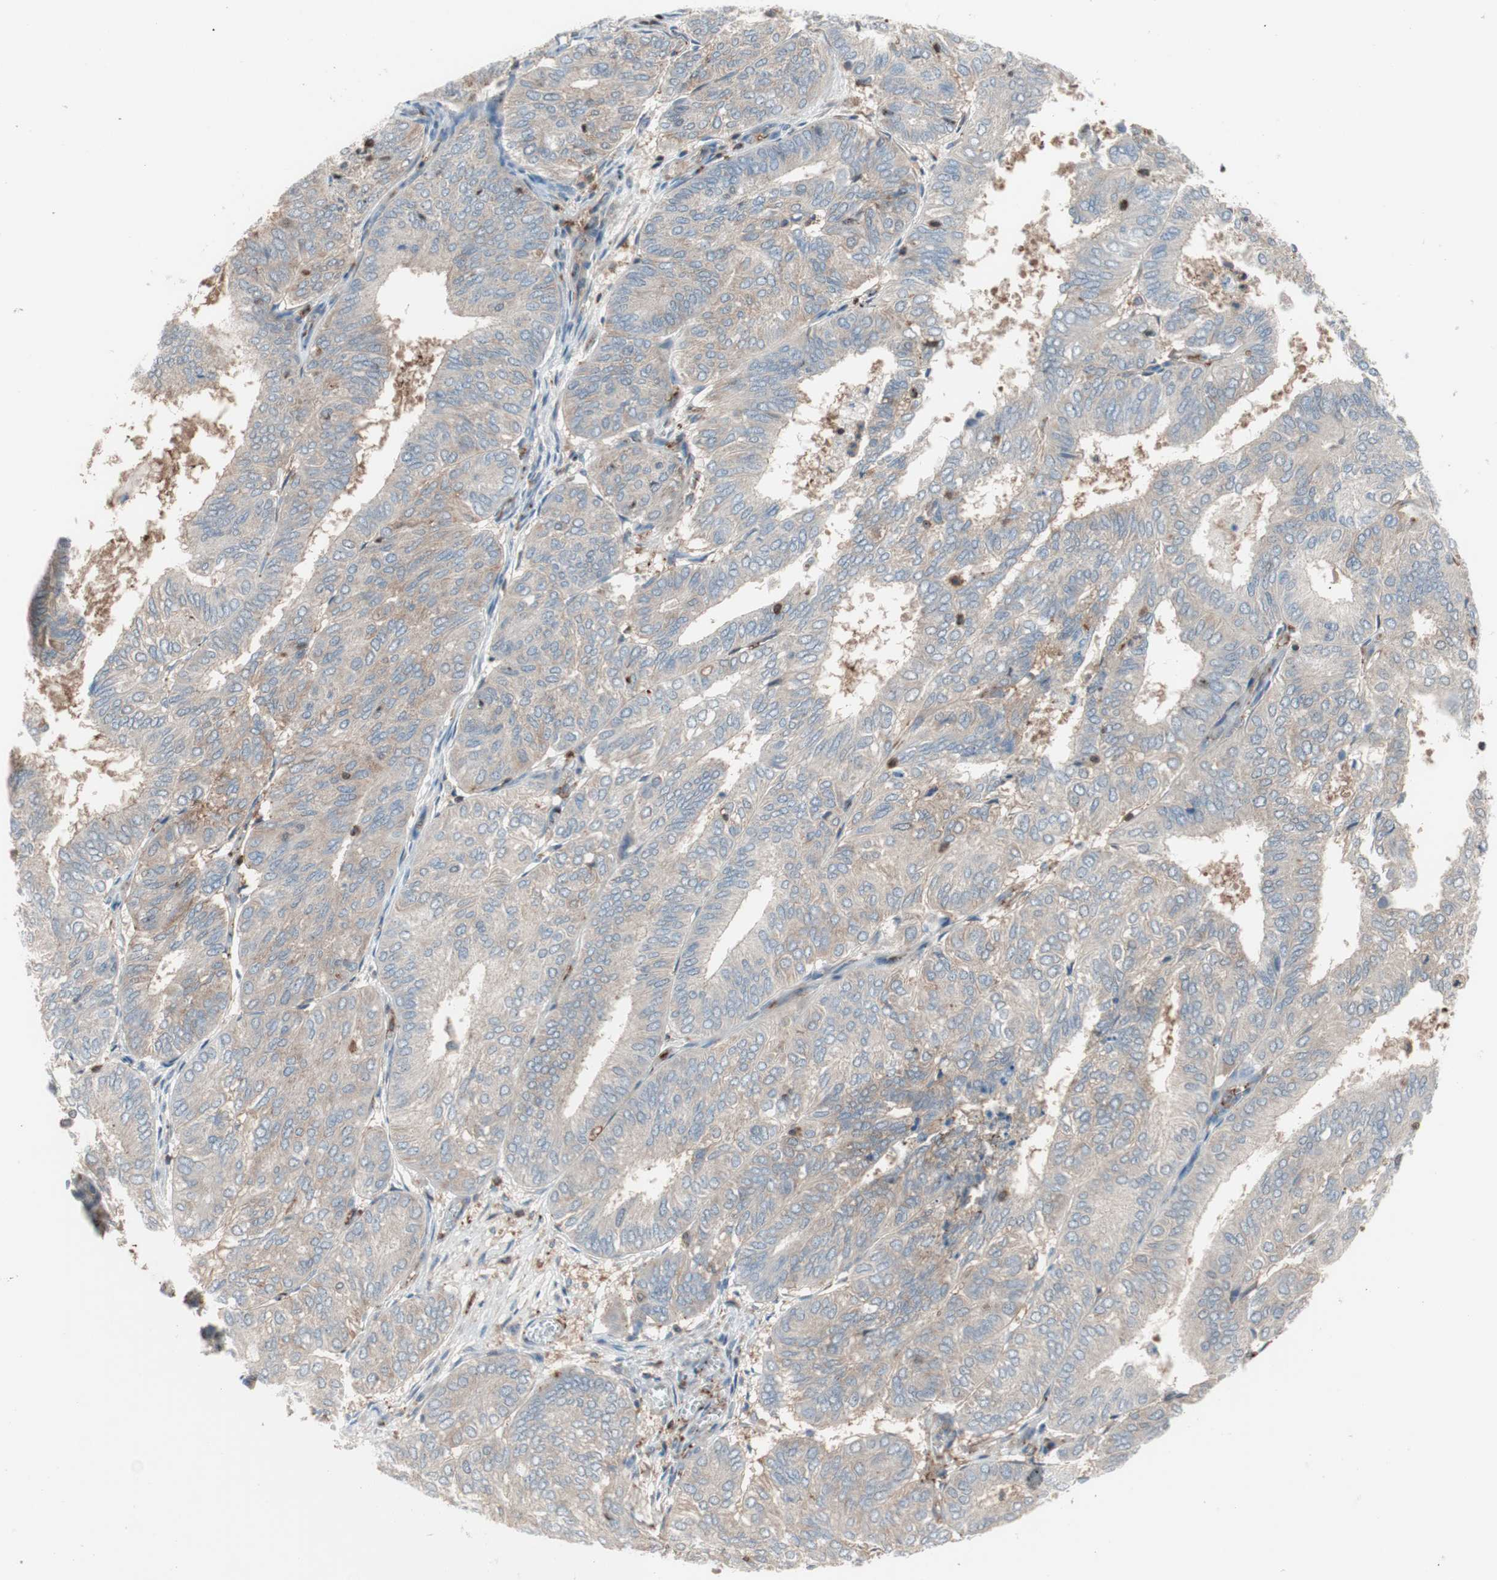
{"staining": {"intensity": "weak", "quantity": ">75%", "location": "cytoplasmic/membranous"}, "tissue": "endometrial cancer", "cell_type": "Tumor cells", "image_type": "cancer", "snomed": [{"axis": "morphology", "description": "Adenocarcinoma, NOS"}, {"axis": "topography", "description": "Uterus"}], "caption": "IHC staining of endometrial cancer, which displays low levels of weak cytoplasmic/membranous expression in about >75% of tumor cells indicating weak cytoplasmic/membranous protein positivity. The staining was performed using DAB (brown) for protein detection and nuclei were counterstained in hematoxylin (blue).", "gene": "GALT", "patient": {"sex": "female", "age": 60}}